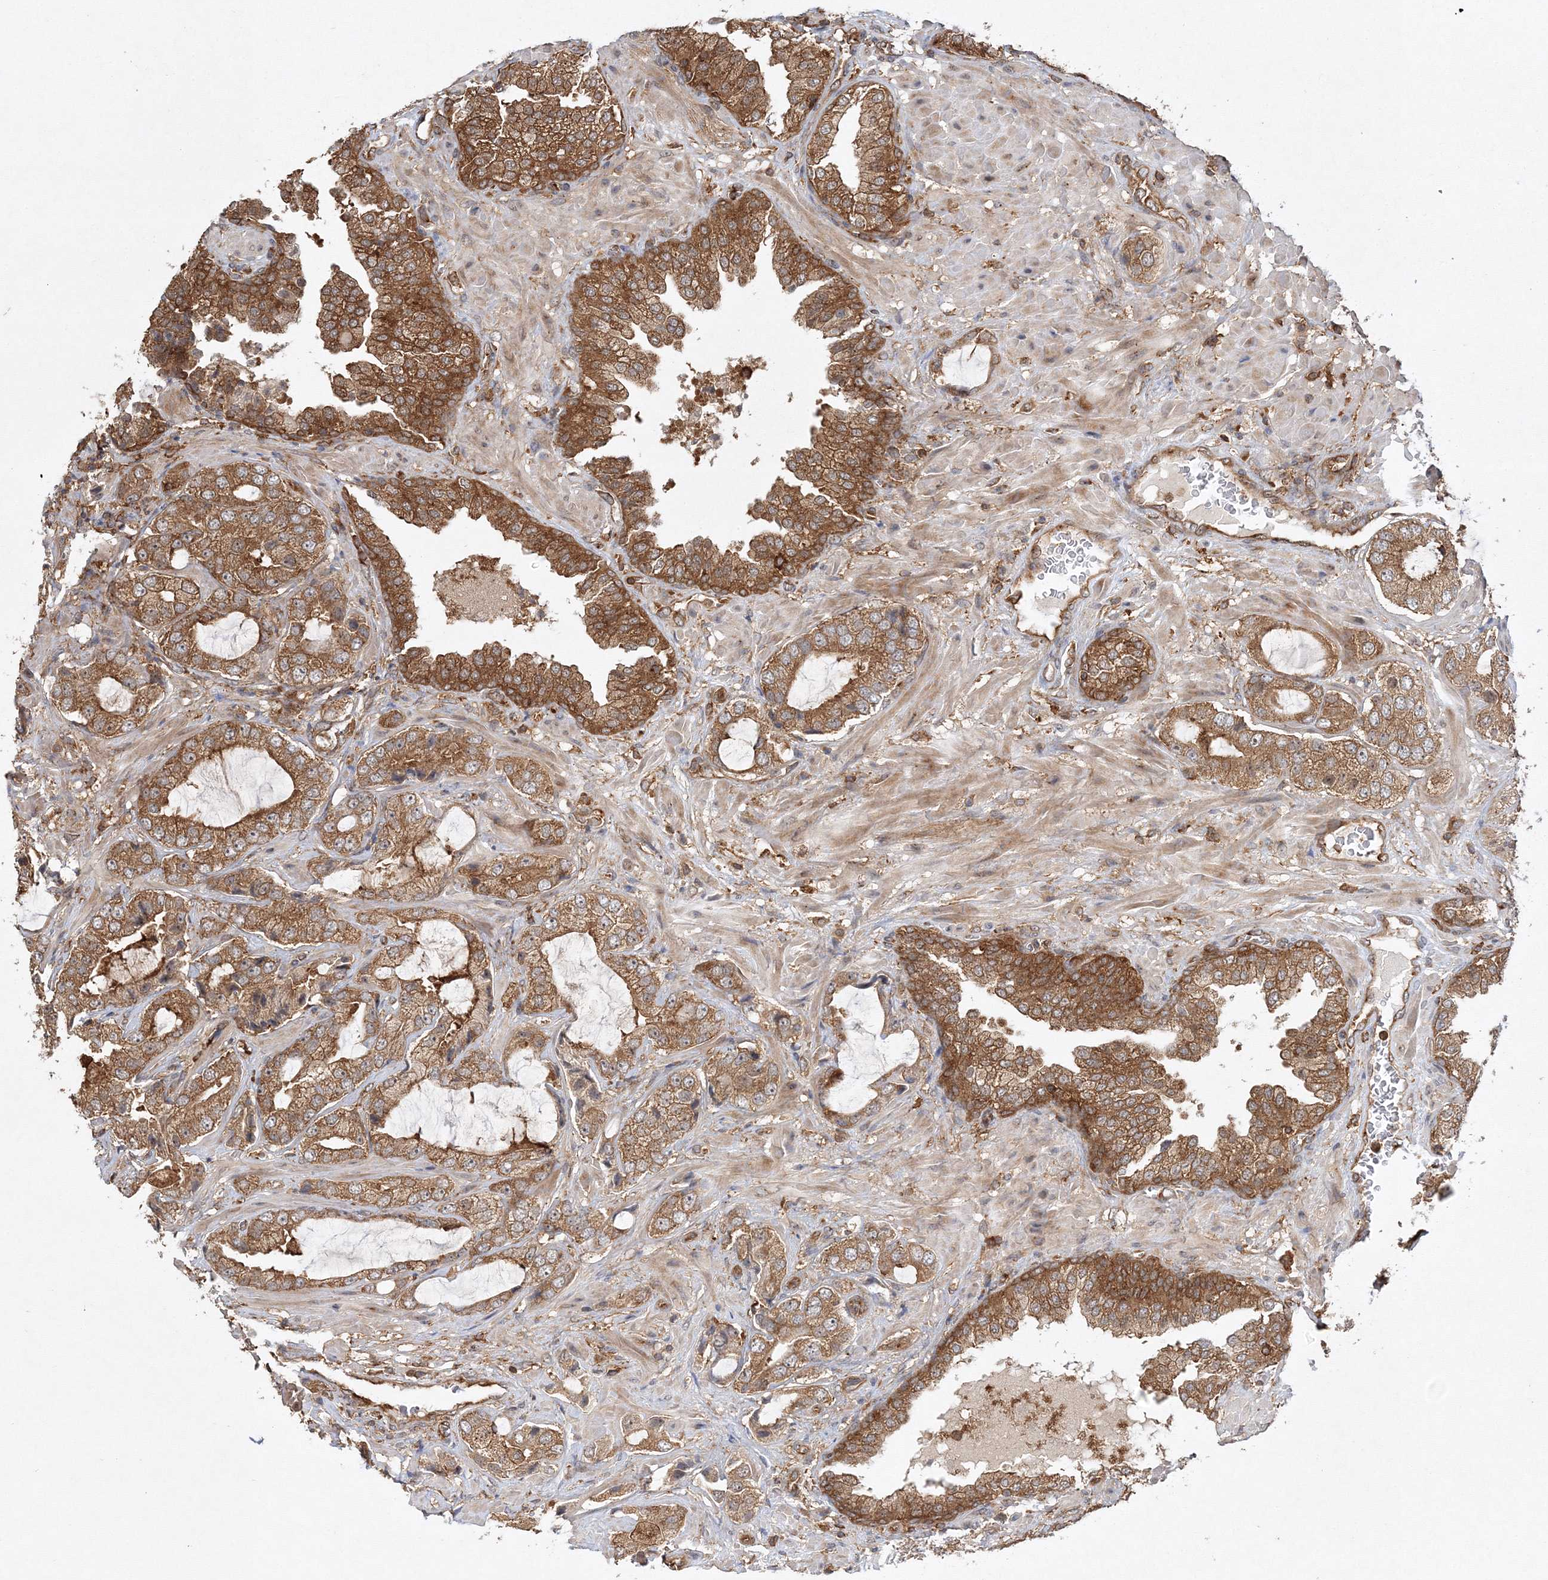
{"staining": {"intensity": "moderate", "quantity": ">75%", "location": "cytoplasmic/membranous"}, "tissue": "prostate cancer", "cell_type": "Tumor cells", "image_type": "cancer", "snomed": [{"axis": "morphology", "description": "Normal tissue, NOS"}, {"axis": "morphology", "description": "Adenocarcinoma, High grade"}, {"axis": "topography", "description": "Prostate"}, {"axis": "topography", "description": "Peripheral nerve tissue"}], "caption": "A high-resolution micrograph shows IHC staining of prostate cancer, which shows moderate cytoplasmic/membranous expression in about >75% of tumor cells.", "gene": "WDR37", "patient": {"sex": "male", "age": 59}}